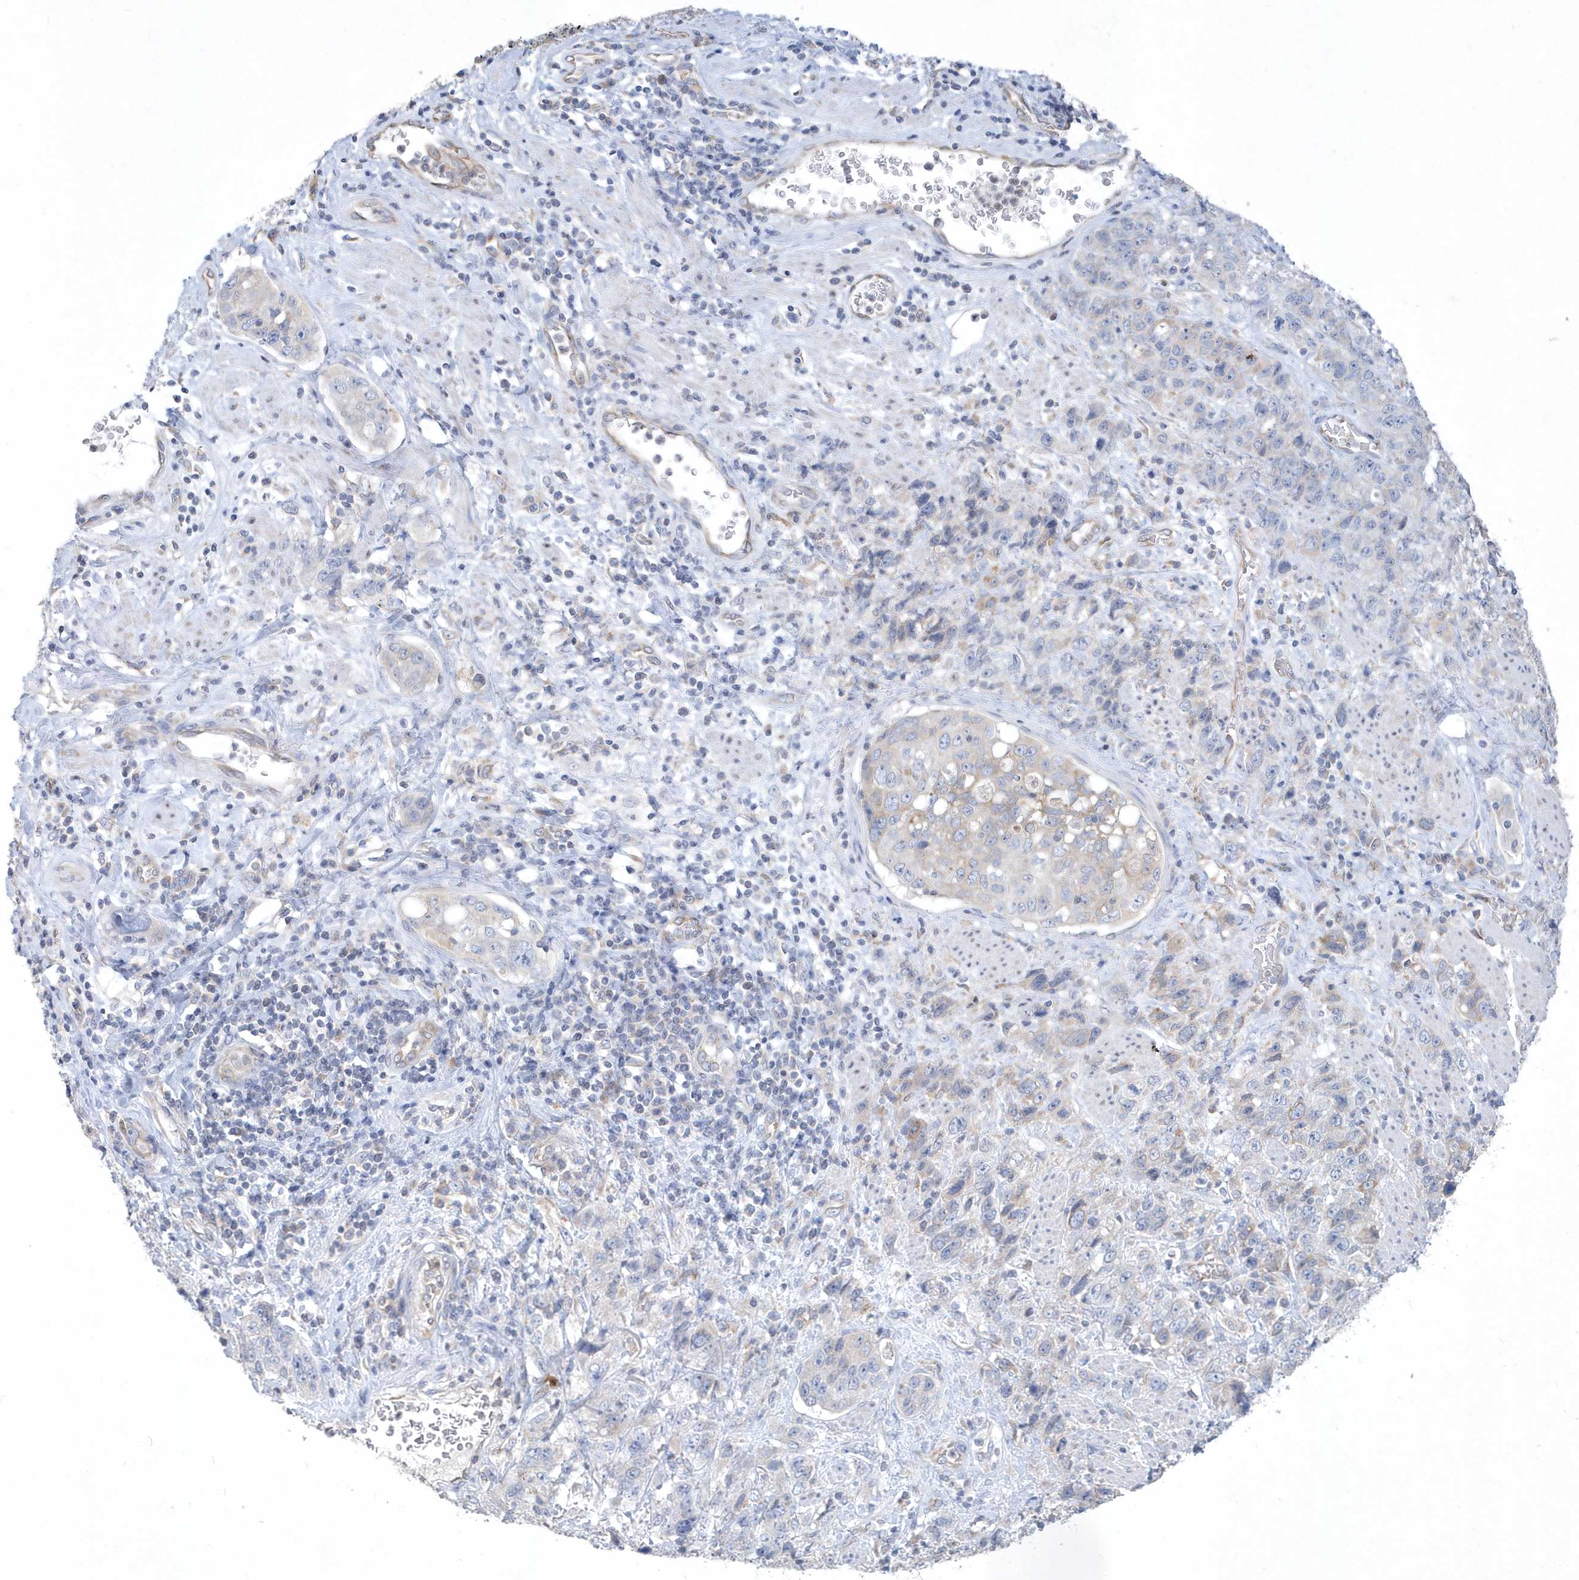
{"staining": {"intensity": "weak", "quantity": "<25%", "location": "cytoplasmic/membranous"}, "tissue": "stomach cancer", "cell_type": "Tumor cells", "image_type": "cancer", "snomed": [{"axis": "morphology", "description": "Adenocarcinoma, NOS"}, {"axis": "topography", "description": "Stomach"}], "caption": "Protein analysis of stomach cancer (adenocarcinoma) shows no significant expression in tumor cells.", "gene": "DGAT1", "patient": {"sex": "male", "age": 48}}